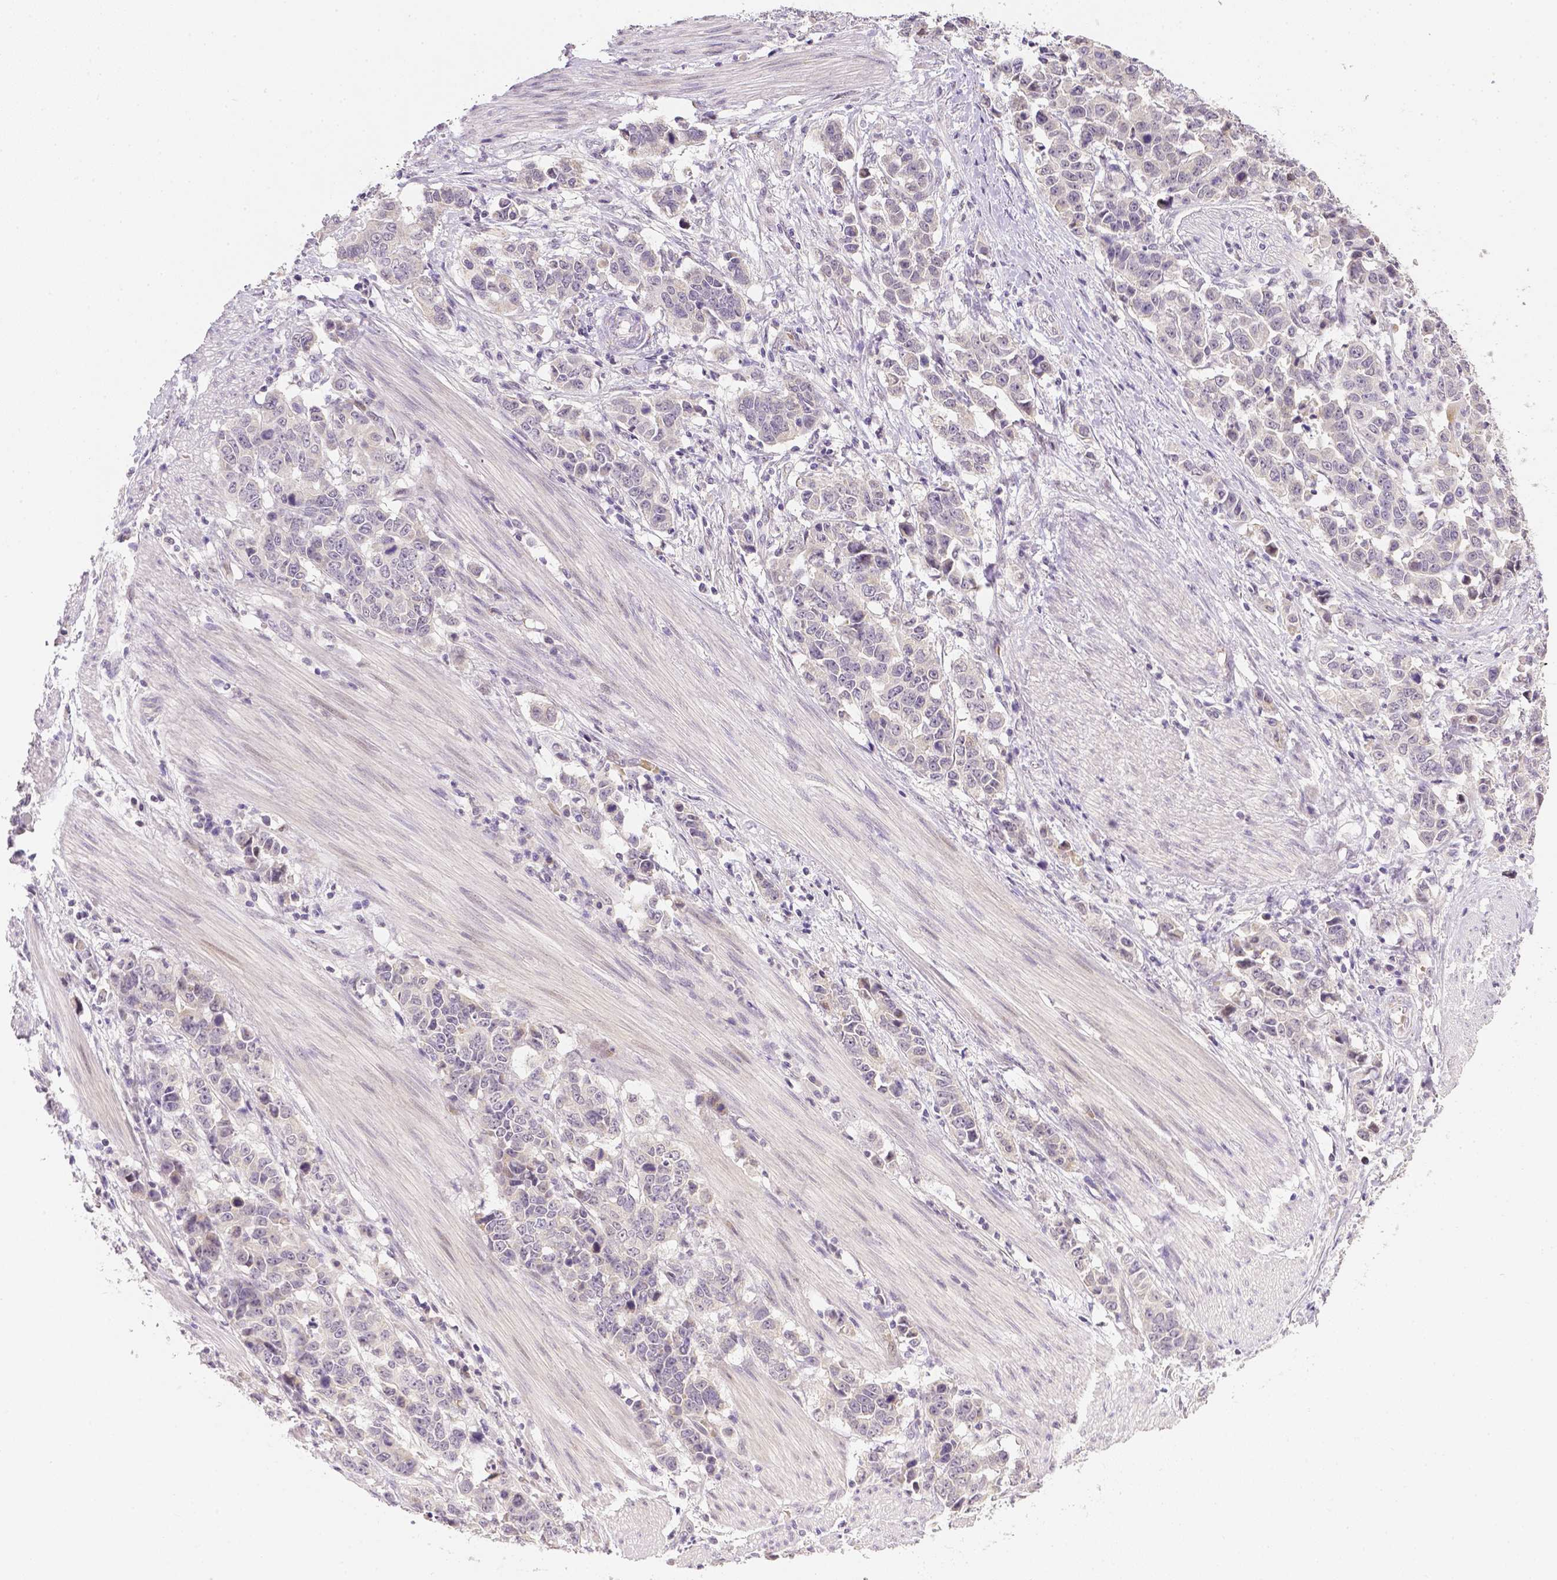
{"staining": {"intensity": "negative", "quantity": "none", "location": "none"}, "tissue": "stomach cancer", "cell_type": "Tumor cells", "image_type": "cancer", "snomed": [{"axis": "morphology", "description": "Adenocarcinoma, NOS"}, {"axis": "topography", "description": "Stomach, upper"}], "caption": "Stomach adenocarcinoma was stained to show a protein in brown. There is no significant positivity in tumor cells.", "gene": "ZNF280B", "patient": {"sex": "male", "age": 69}}